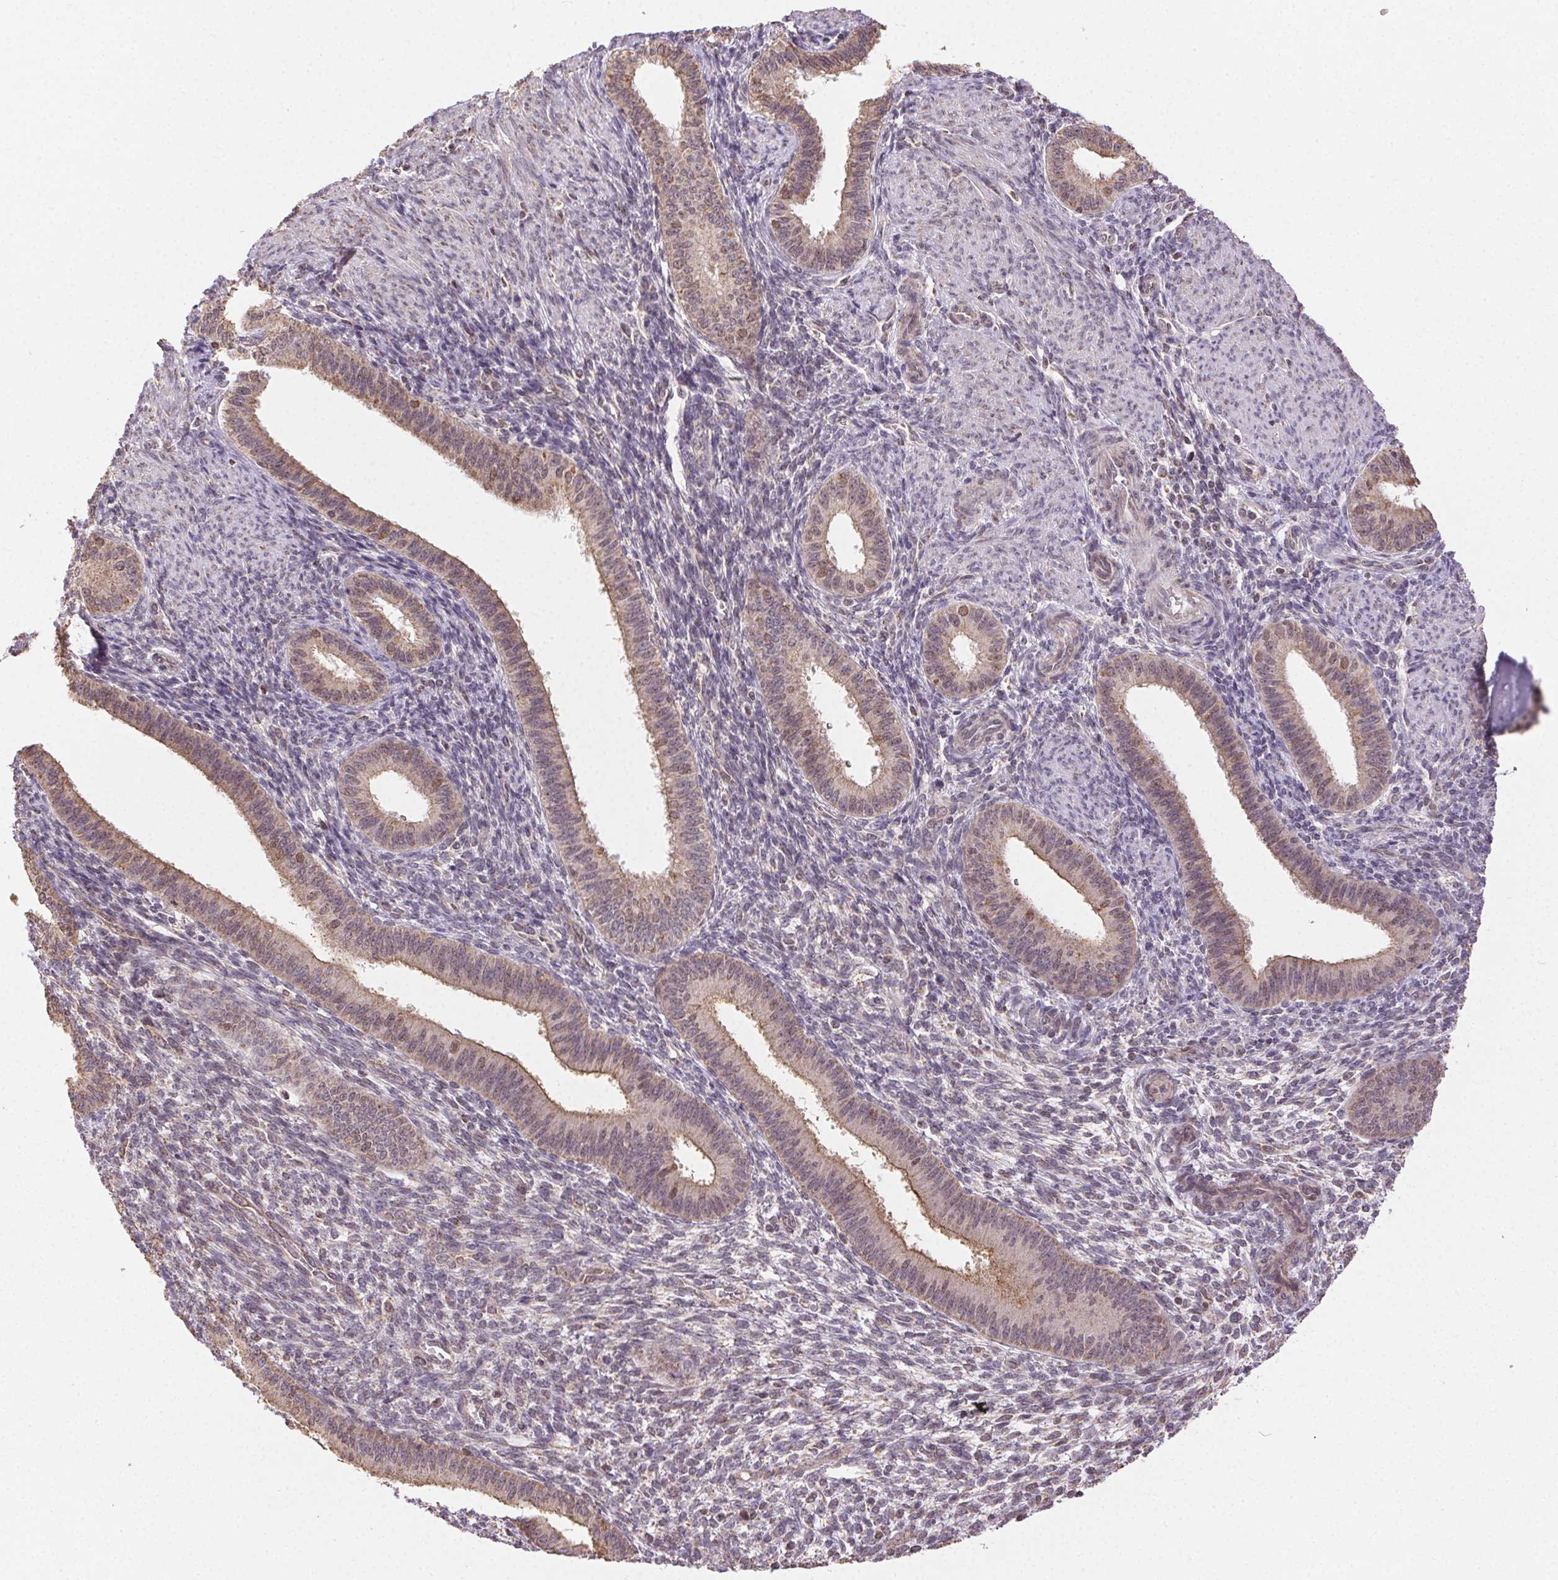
{"staining": {"intensity": "moderate", "quantity": "25%-75%", "location": "nuclear"}, "tissue": "endometrium", "cell_type": "Cells in endometrial stroma", "image_type": "normal", "snomed": [{"axis": "morphology", "description": "Normal tissue, NOS"}, {"axis": "topography", "description": "Endometrium"}], "caption": "Immunohistochemistry (IHC) photomicrograph of normal endometrium: endometrium stained using IHC exhibits medium levels of moderate protein expression localized specifically in the nuclear of cells in endometrial stroma, appearing as a nuclear brown color.", "gene": "PIWIL4", "patient": {"sex": "female", "age": 39}}